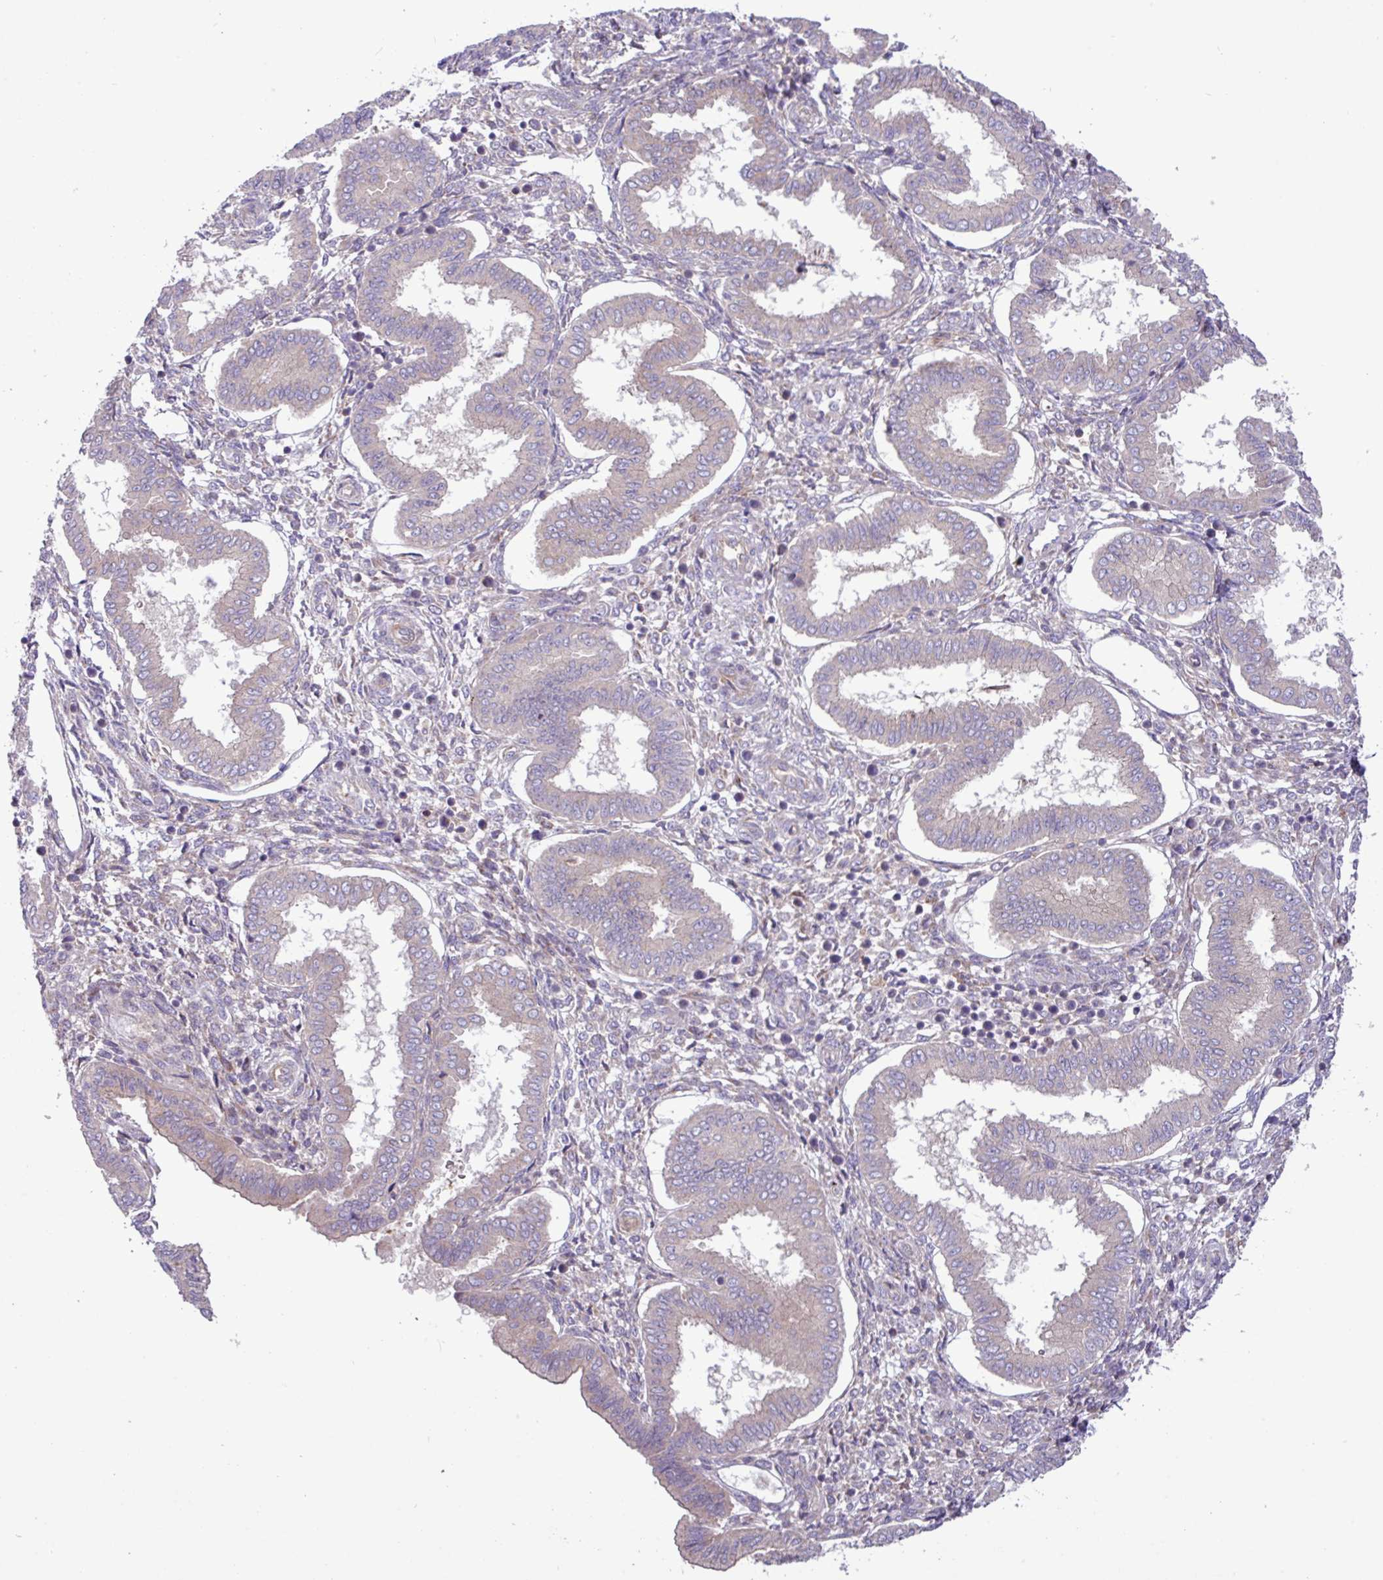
{"staining": {"intensity": "weak", "quantity": "25%-75%", "location": "cytoplasmic/membranous"}, "tissue": "endometrium", "cell_type": "Cells in endometrial stroma", "image_type": "normal", "snomed": [{"axis": "morphology", "description": "Normal tissue, NOS"}, {"axis": "topography", "description": "Endometrium"}], "caption": "This is a histology image of IHC staining of benign endometrium, which shows weak positivity in the cytoplasmic/membranous of cells in endometrial stroma.", "gene": "RAB19", "patient": {"sex": "female", "age": 24}}